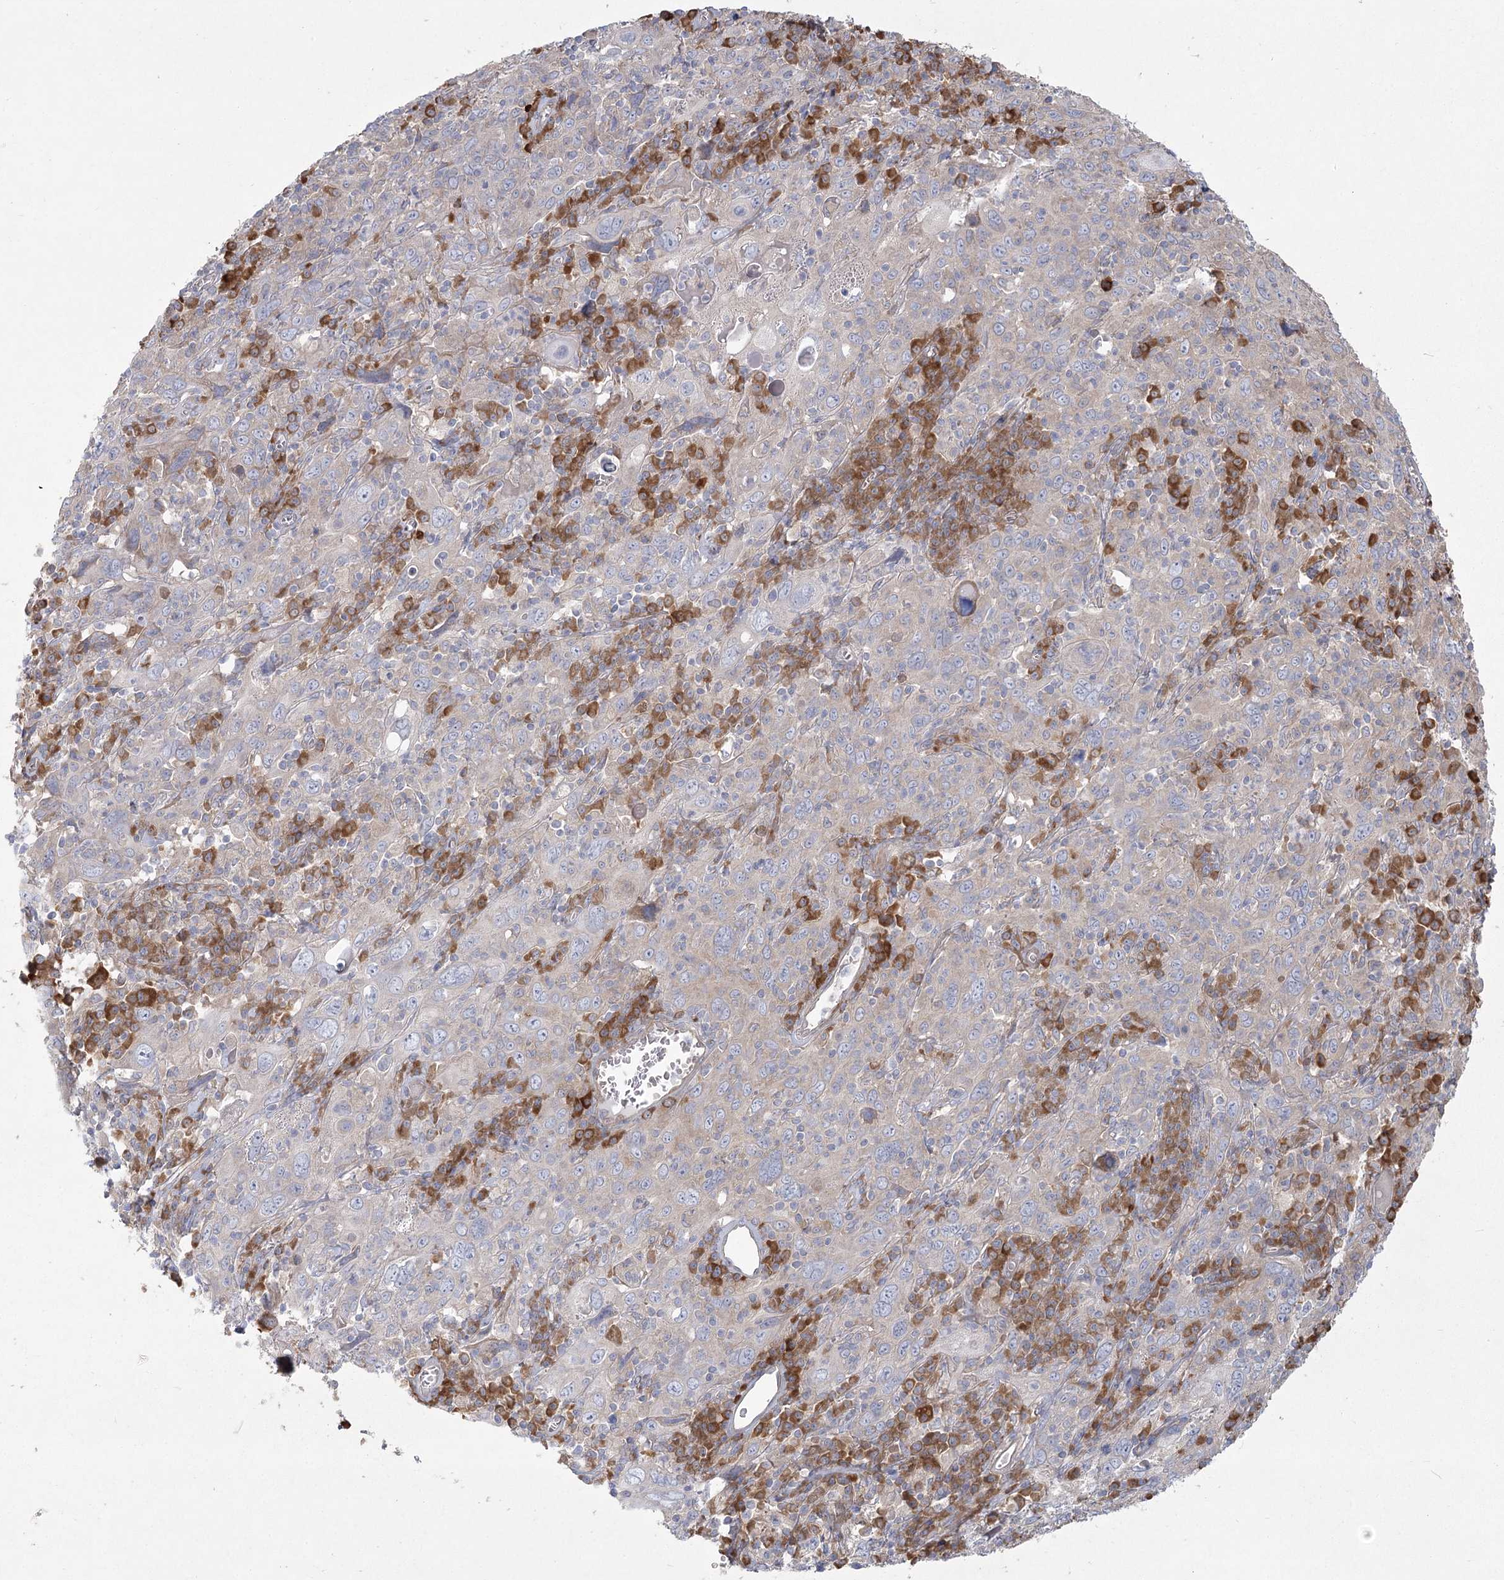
{"staining": {"intensity": "negative", "quantity": "none", "location": "none"}, "tissue": "cervical cancer", "cell_type": "Tumor cells", "image_type": "cancer", "snomed": [{"axis": "morphology", "description": "Squamous cell carcinoma, NOS"}, {"axis": "topography", "description": "Cervix"}], "caption": "DAB (3,3'-diaminobenzidine) immunohistochemical staining of human squamous cell carcinoma (cervical) displays no significant staining in tumor cells.", "gene": "CAMTA1", "patient": {"sex": "female", "age": 46}}